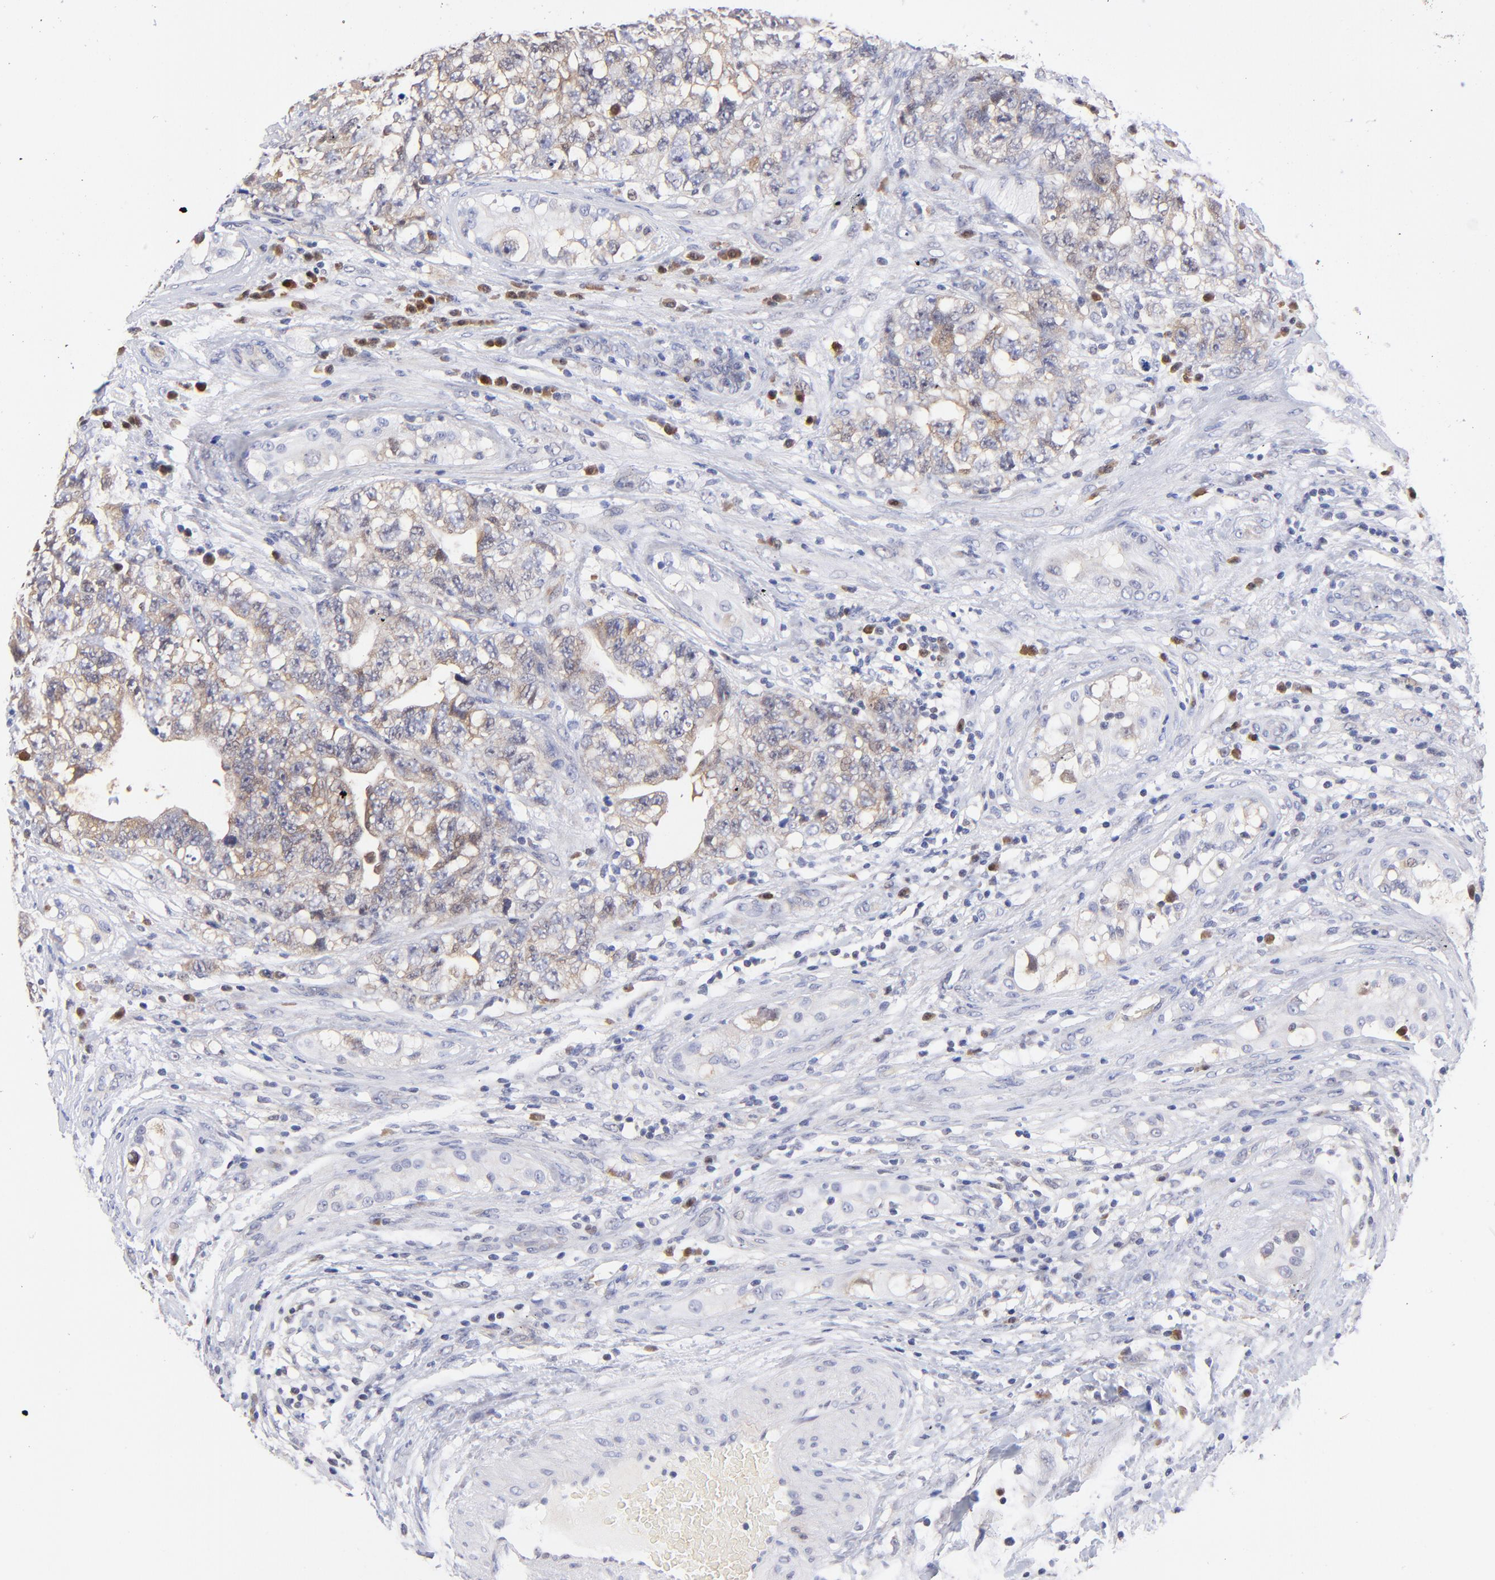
{"staining": {"intensity": "weak", "quantity": ">75%", "location": "cytoplasmic/membranous"}, "tissue": "testis cancer", "cell_type": "Tumor cells", "image_type": "cancer", "snomed": [{"axis": "morphology", "description": "Carcinoma, Embryonal, NOS"}, {"axis": "topography", "description": "Testis"}], "caption": "This micrograph displays embryonal carcinoma (testis) stained with IHC to label a protein in brown. The cytoplasmic/membranous of tumor cells show weak positivity for the protein. Nuclei are counter-stained blue.", "gene": "ZNF155", "patient": {"sex": "male", "age": 31}}